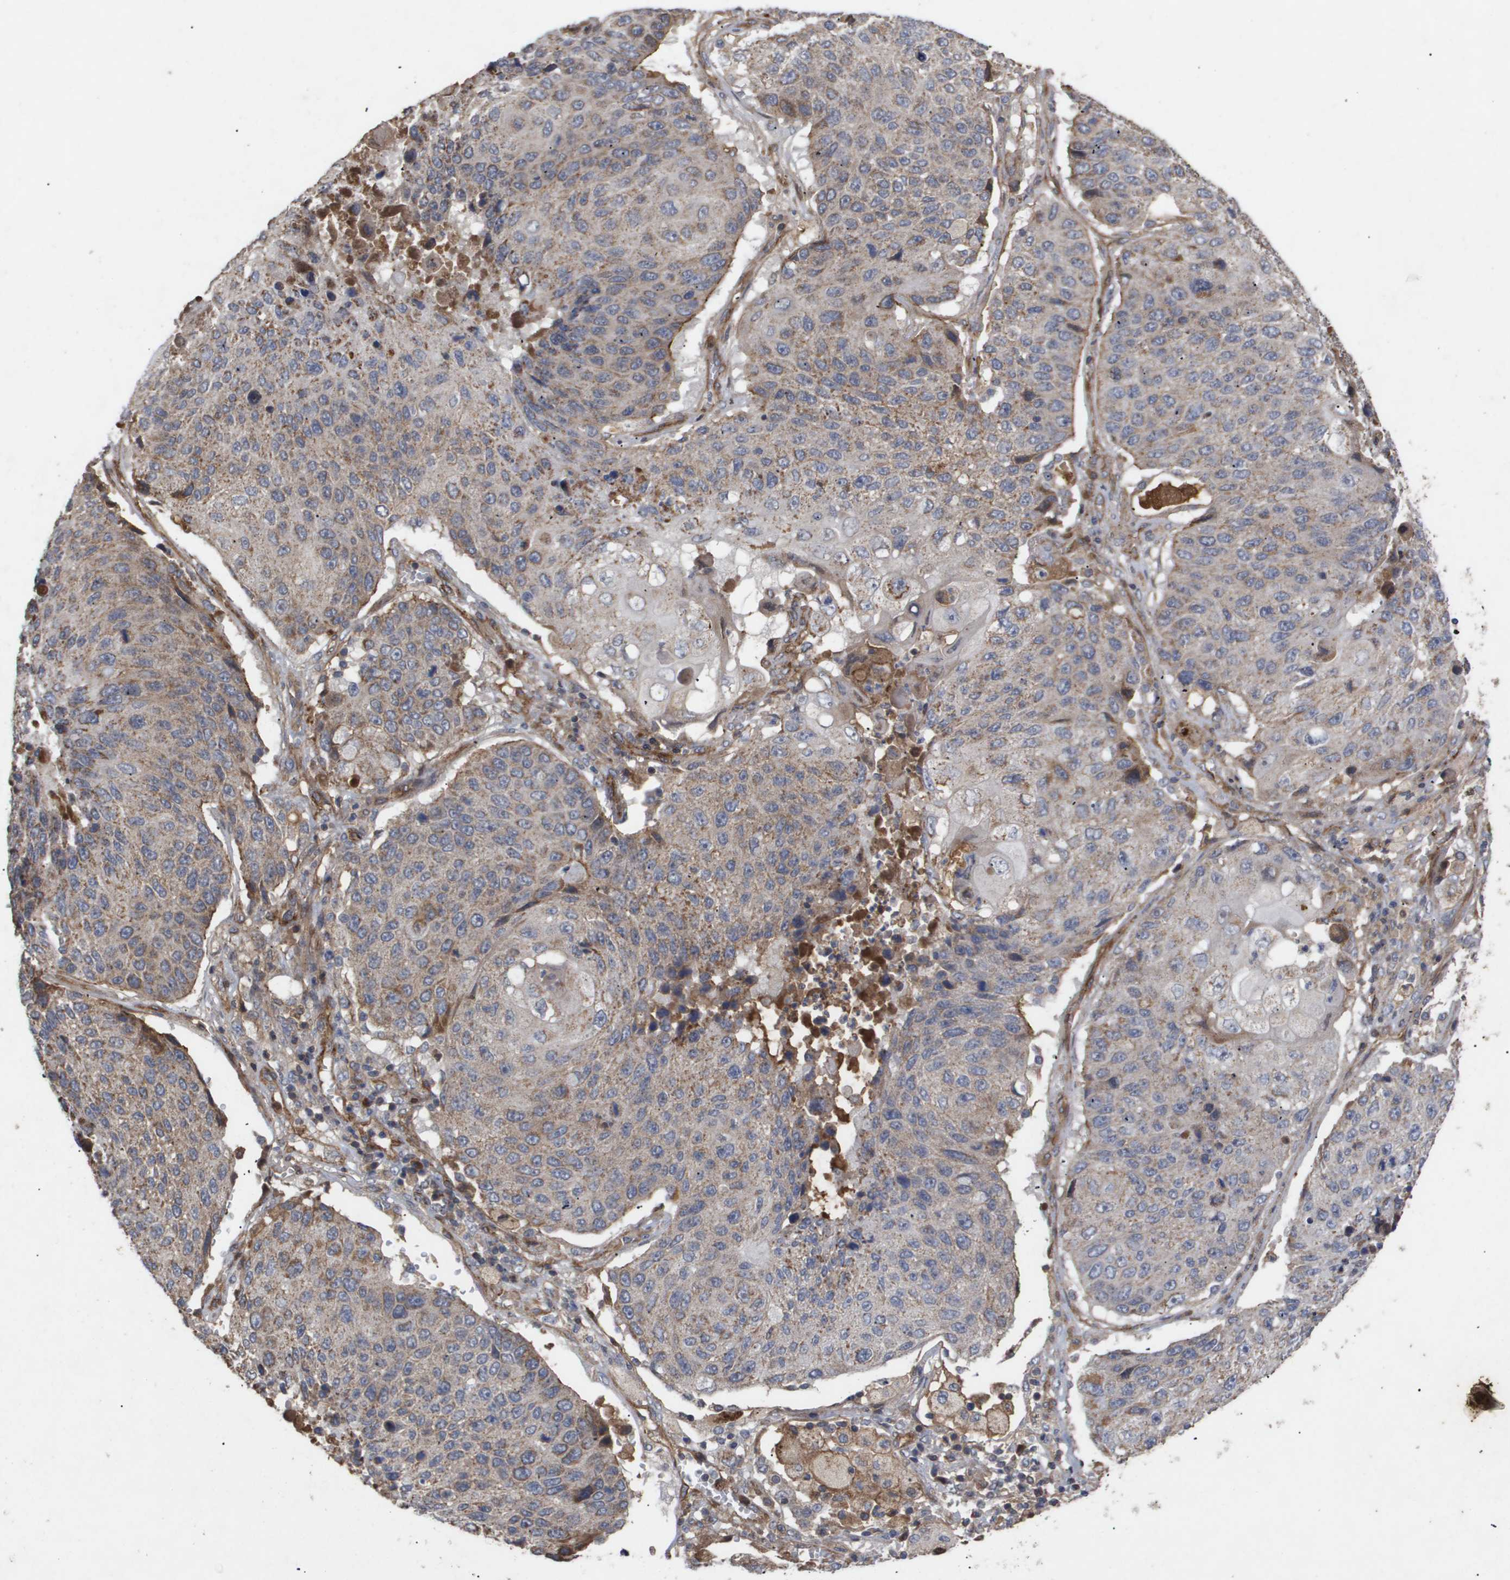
{"staining": {"intensity": "weak", "quantity": ">75%", "location": "cytoplasmic/membranous"}, "tissue": "lung cancer", "cell_type": "Tumor cells", "image_type": "cancer", "snomed": [{"axis": "morphology", "description": "Squamous cell carcinoma, NOS"}, {"axis": "topography", "description": "Lung"}], "caption": "DAB immunohistochemical staining of human lung squamous cell carcinoma reveals weak cytoplasmic/membranous protein expression in approximately >75% of tumor cells.", "gene": "TNS1", "patient": {"sex": "male", "age": 61}}